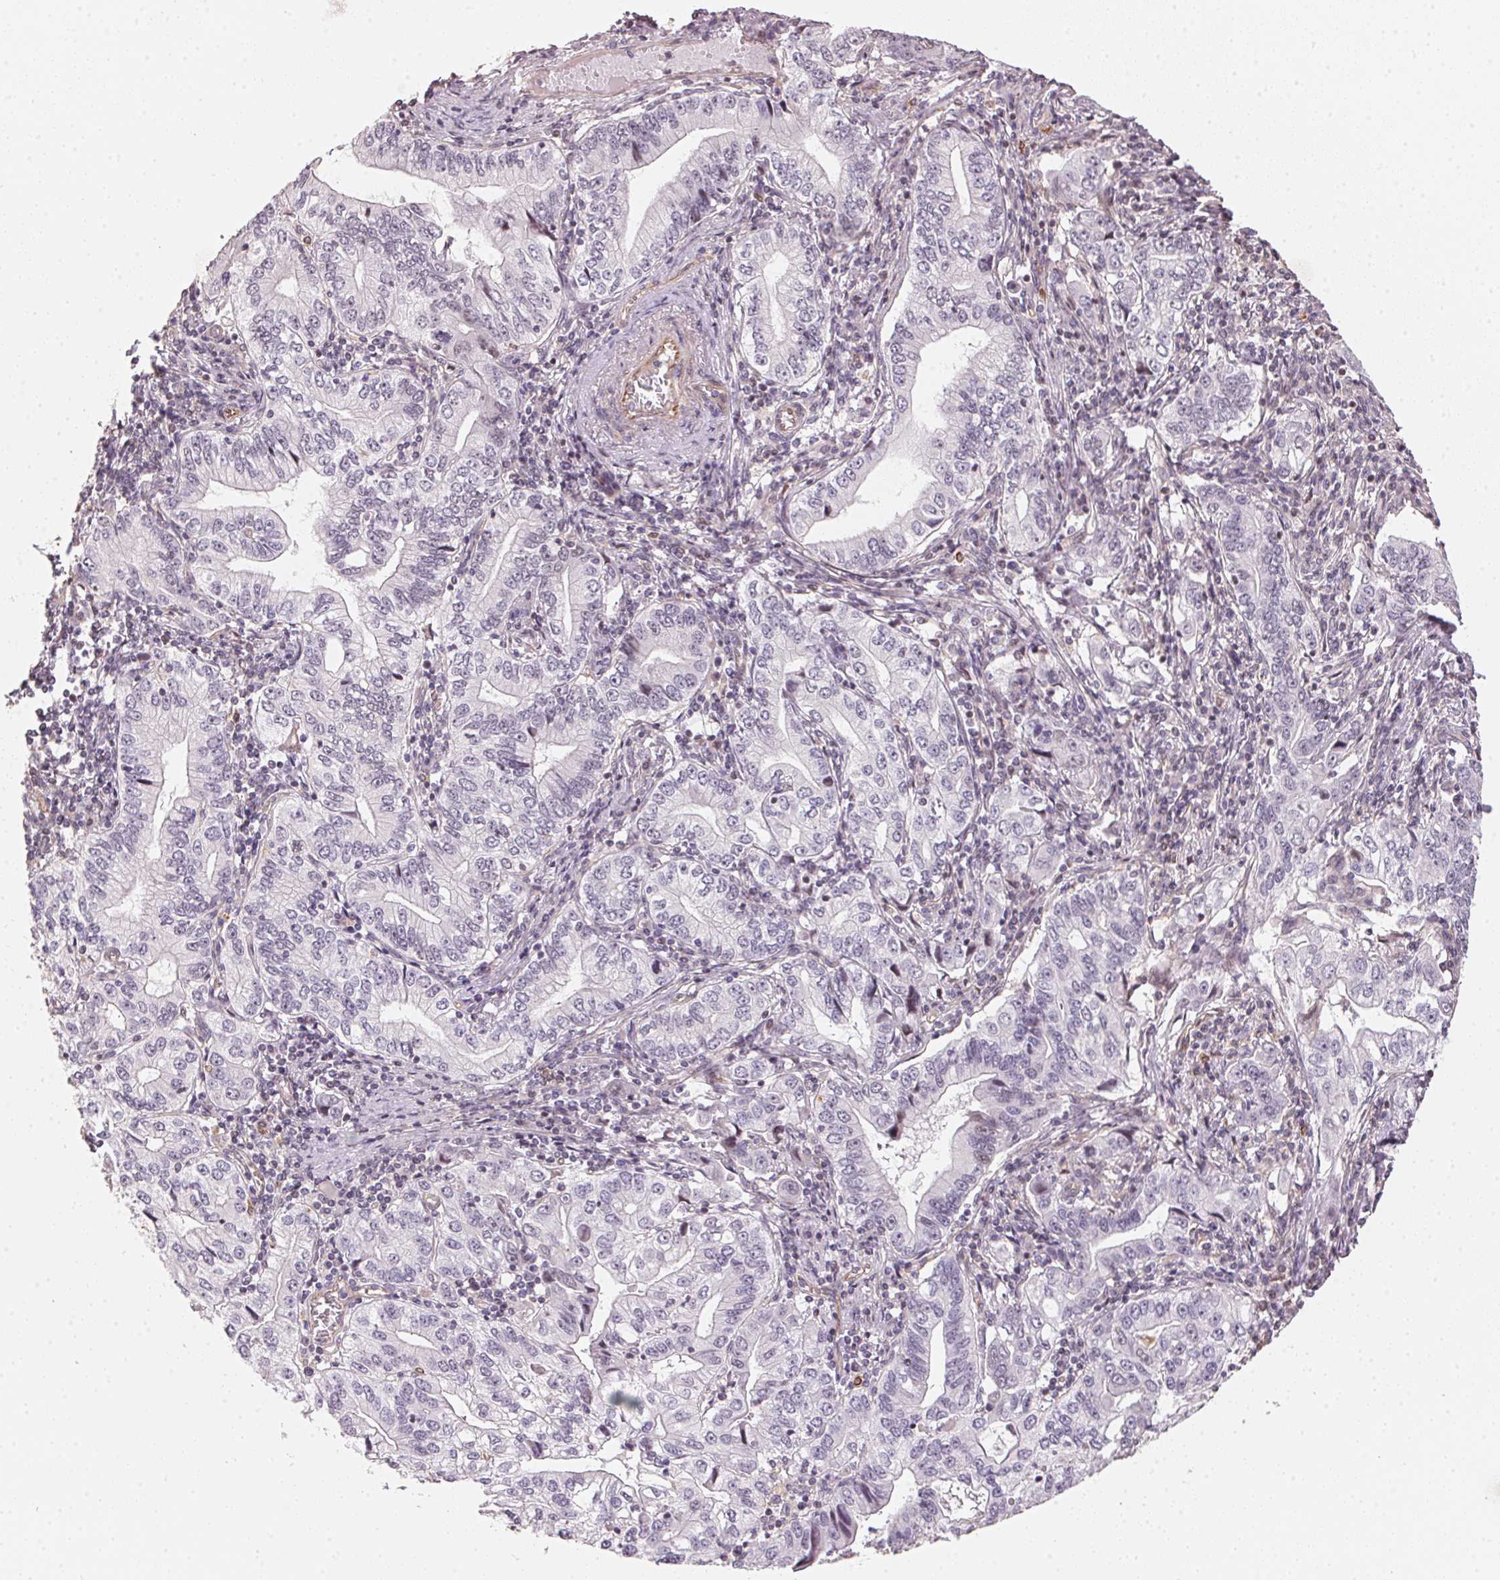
{"staining": {"intensity": "negative", "quantity": "none", "location": "none"}, "tissue": "stomach cancer", "cell_type": "Tumor cells", "image_type": "cancer", "snomed": [{"axis": "morphology", "description": "Adenocarcinoma, NOS"}, {"axis": "topography", "description": "Stomach, lower"}], "caption": "This is an immunohistochemistry (IHC) histopathology image of human stomach cancer (adenocarcinoma). There is no staining in tumor cells.", "gene": "FOXR2", "patient": {"sex": "female", "age": 72}}